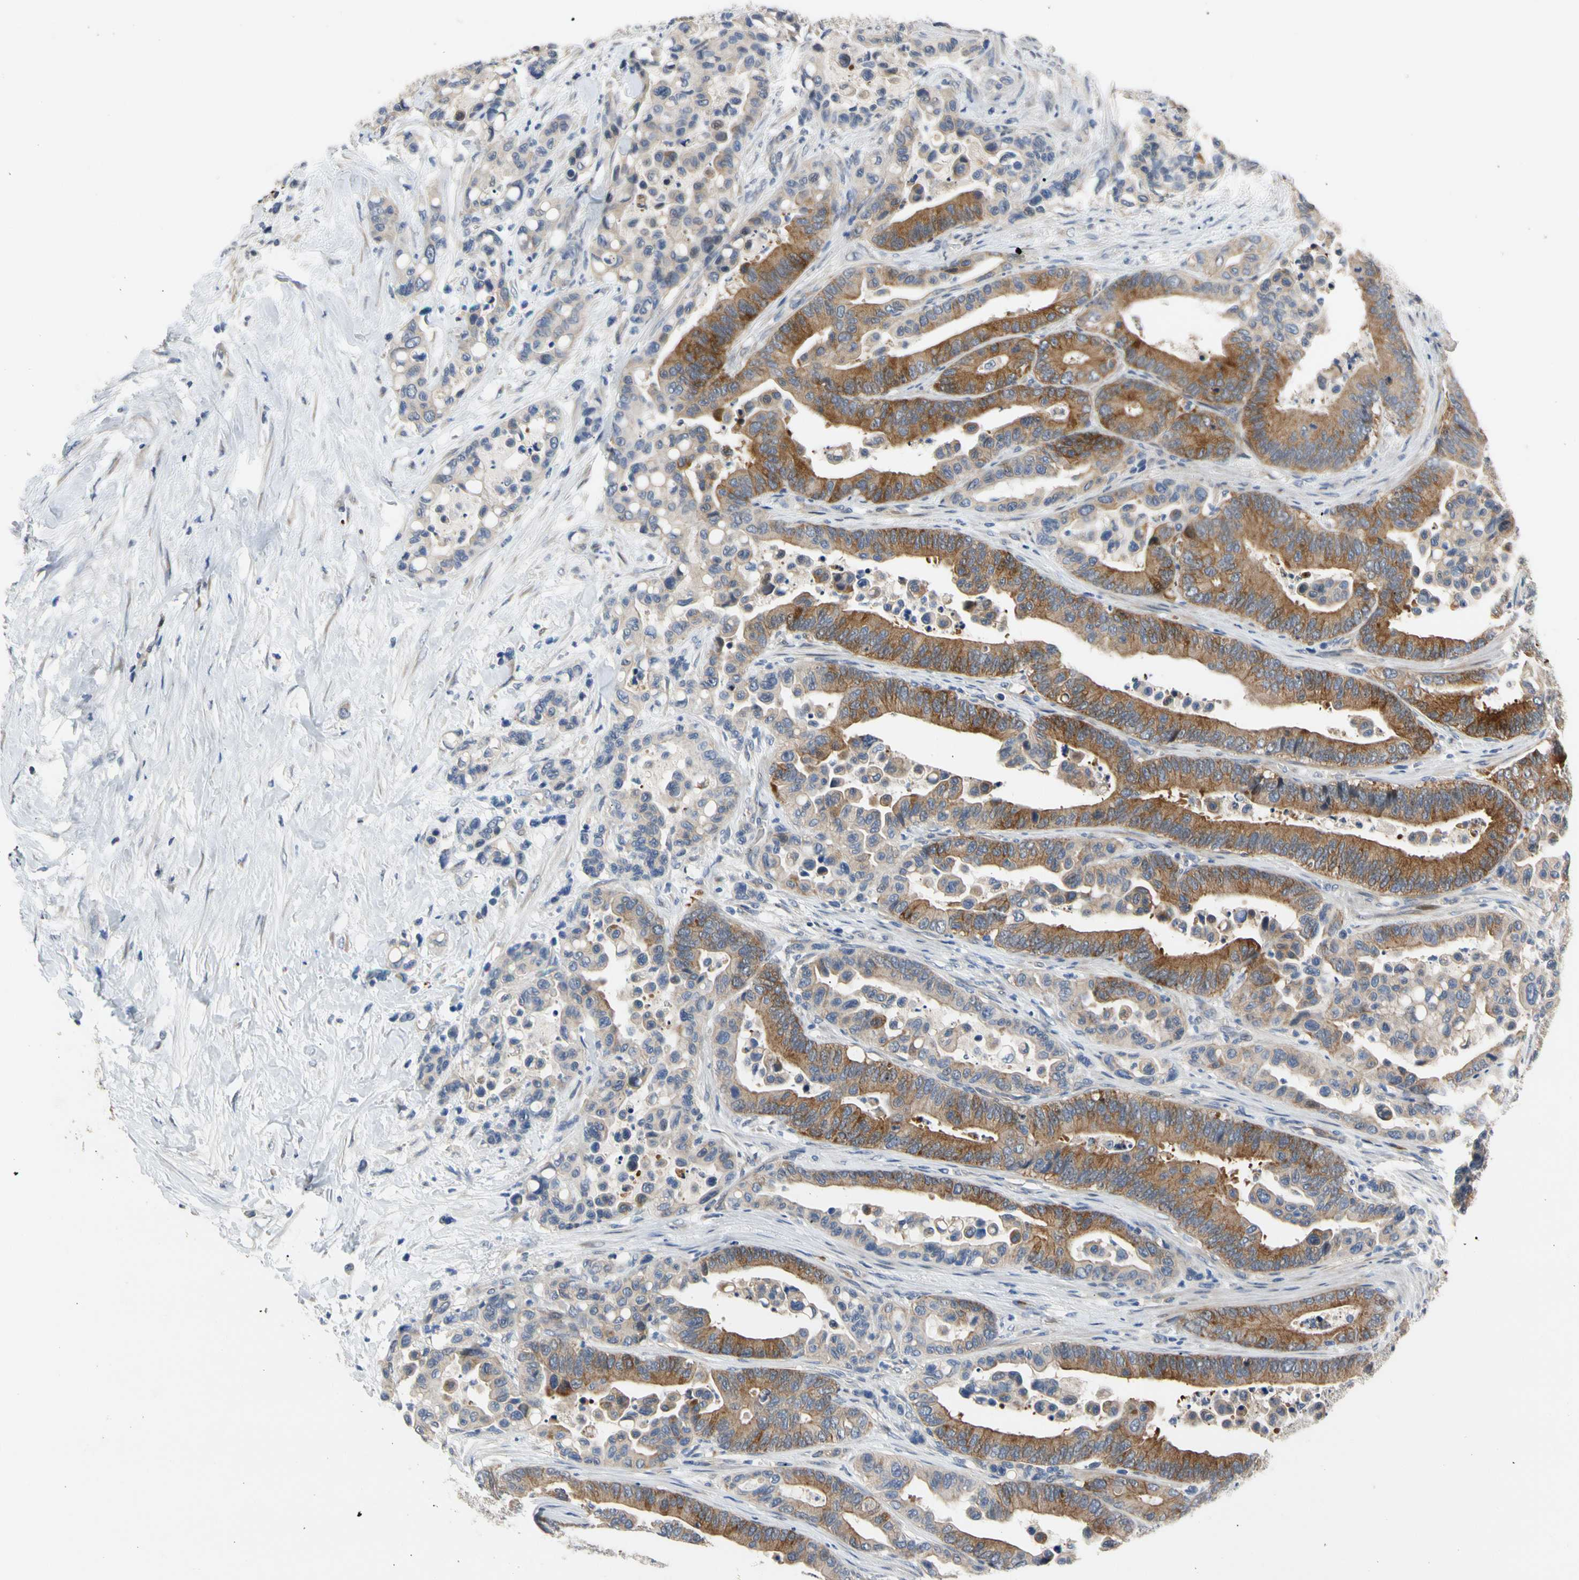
{"staining": {"intensity": "moderate", "quantity": ">75%", "location": "cytoplasmic/membranous"}, "tissue": "colorectal cancer", "cell_type": "Tumor cells", "image_type": "cancer", "snomed": [{"axis": "morphology", "description": "Normal tissue, NOS"}, {"axis": "morphology", "description": "Adenocarcinoma, NOS"}, {"axis": "topography", "description": "Colon"}], "caption": "Tumor cells show moderate cytoplasmic/membranous staining in about >75% of cells in colorectal cancer (adenocarcinoma).", "gene": "HMGCR", "patient": {"sex": "male", "age": 82}}